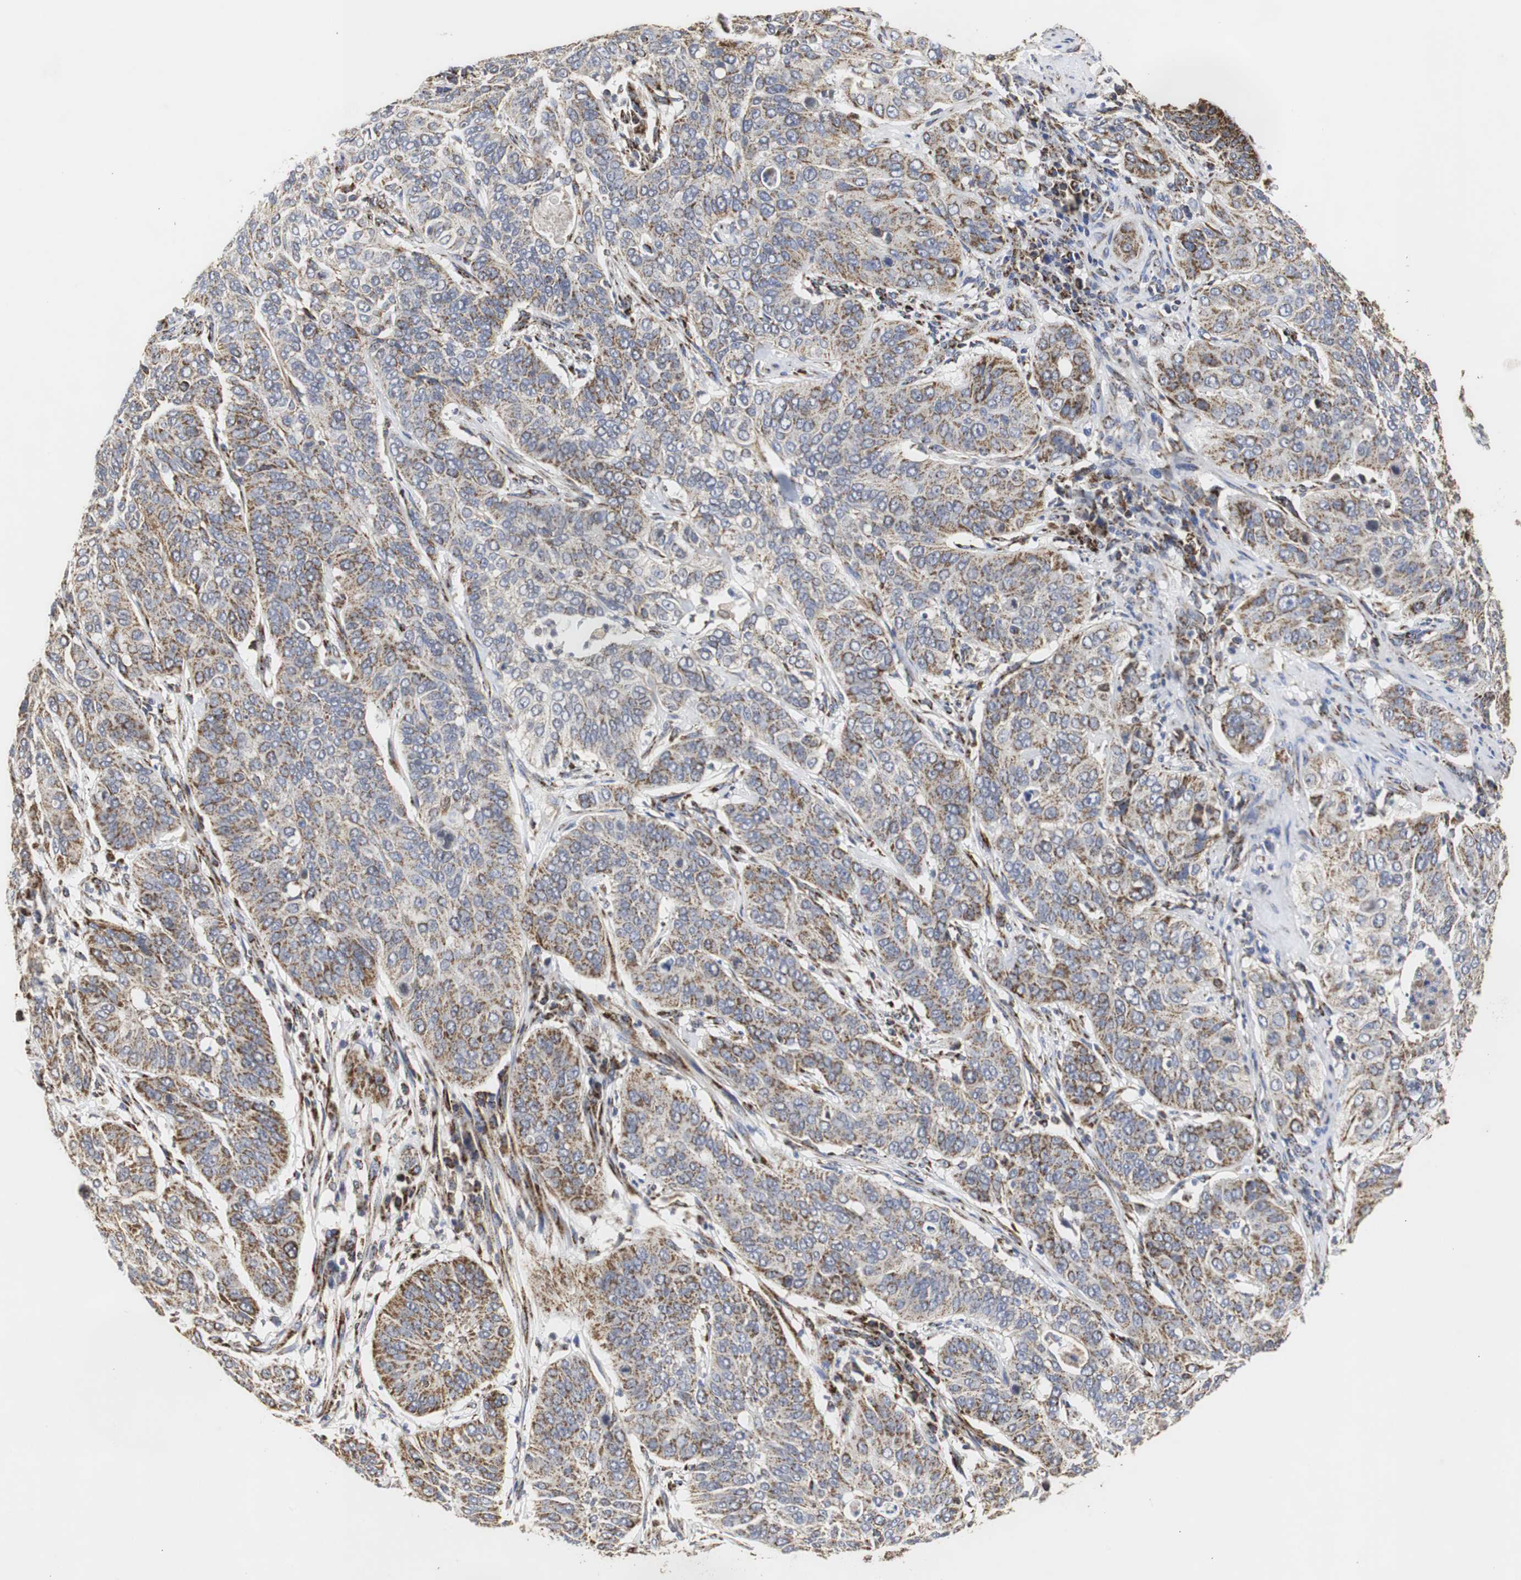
{"staining": {"intensity": "moderate", "quantity": "25%-75%", "location": "cytoplasmic/membranous"}, "tissue": "cervical cancer", "cell_type": "Tumor cells", "image_type": "cancer", "snomed": [{"axis": "morphology", "description": "Squamous cell carcinoma, NOS"}, {"axis": "topography", "description": "Cervix"}], "caption": "Brown immunohistochemical staining in human cervical squamous cell carcinoma exhibits moderate cytoplasmic/membranous expression in about 25%-75% of tumor cells.", "gene": "HSD17B10", "patient": {"sex": "female", "age": 39}}